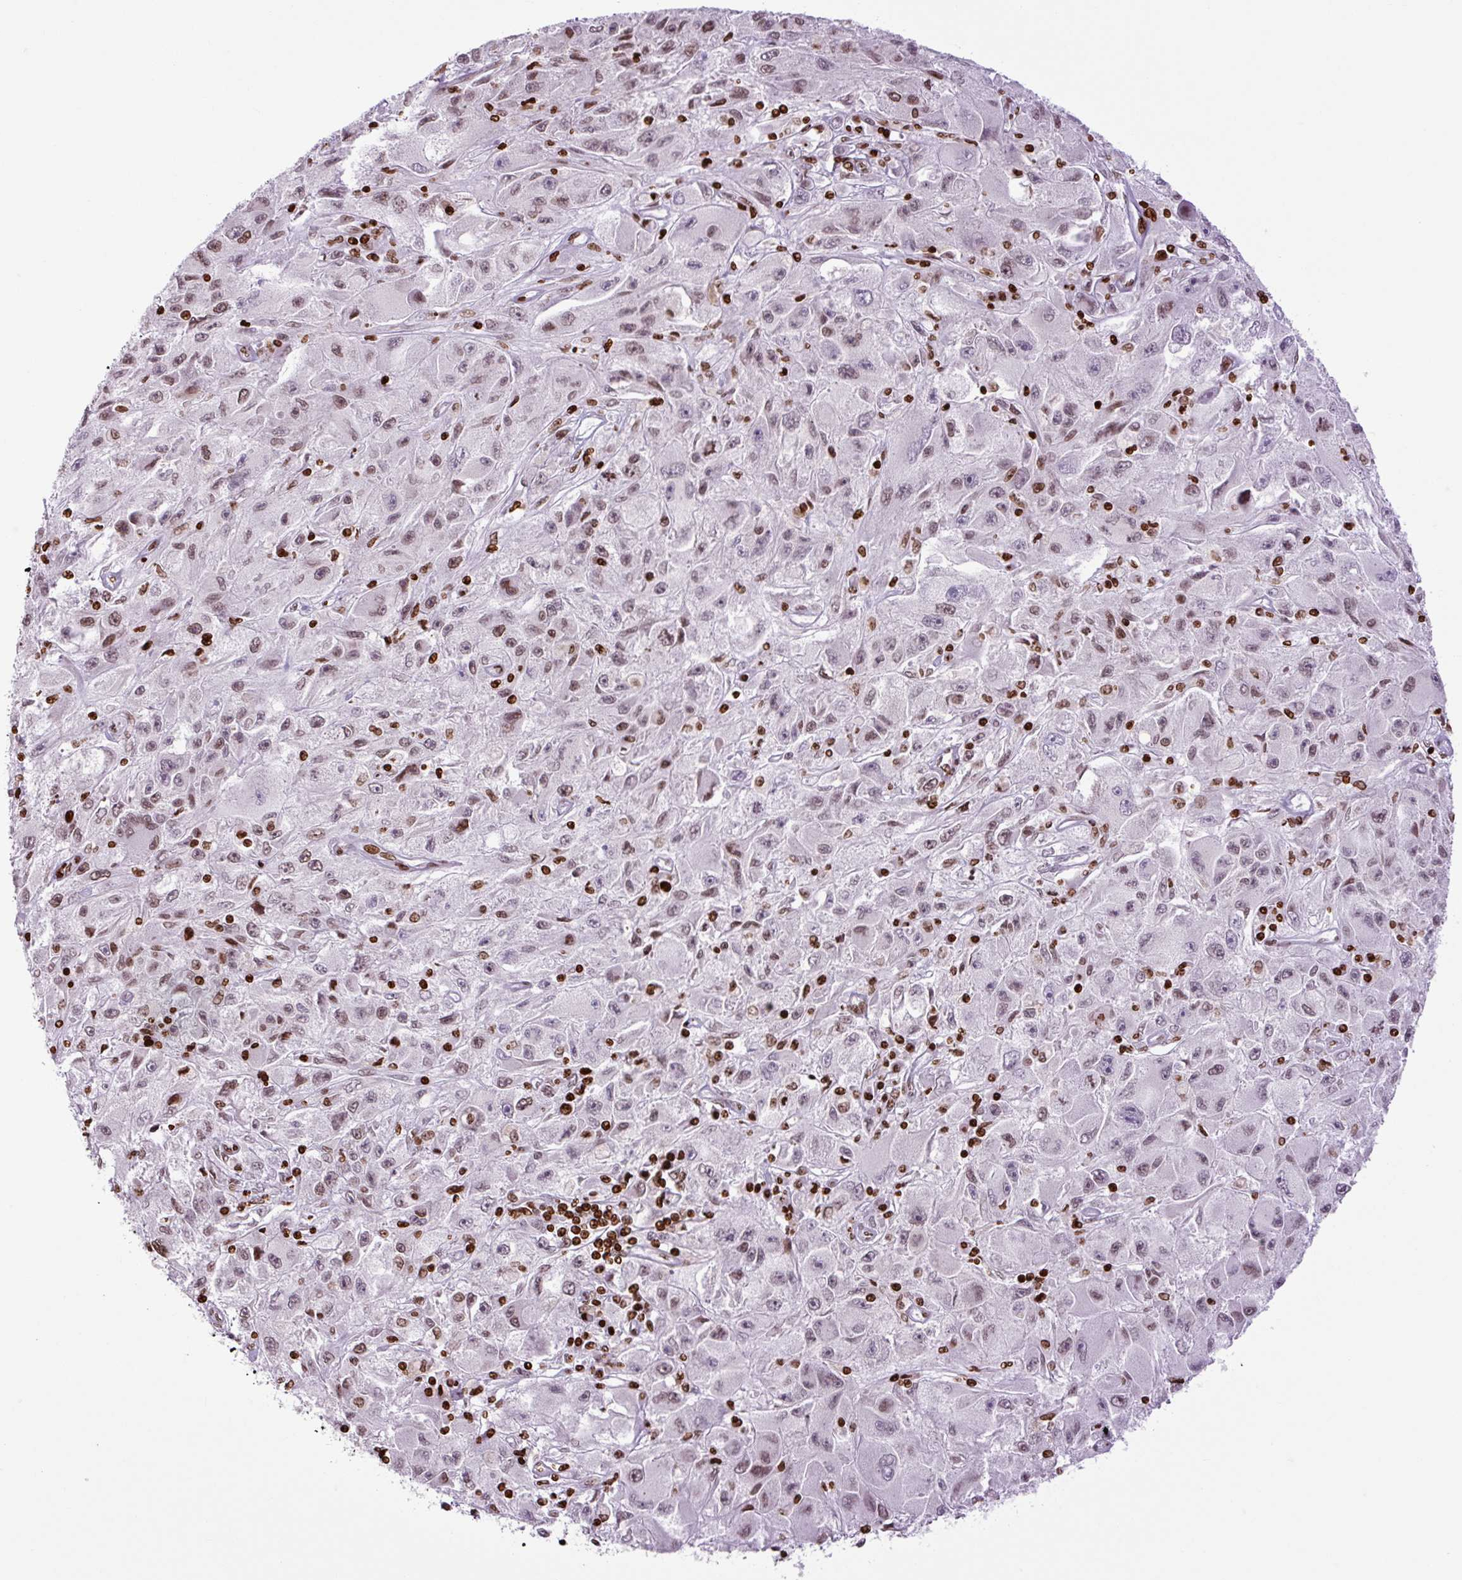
{"staining": {"intensity": "moderate", "quantity": "<25%", "location": "nuclear"}, "tissue": "melanoma", "cell_type": "Tumor cells", "image_type": "cancer", "snomed": [{"axis": "morphology", "description": "Malignant melanoma, Metastatic site"}, {"axis": "topography", "description": "Skin"}], "caption": "This is a histology image of IHC staining of malignant melanoma (metastatic site), which shows moderate expression in the nuclear of tumor cells.", "gene": "H1-3", "patient": {"sex": "male", "age": 53}}